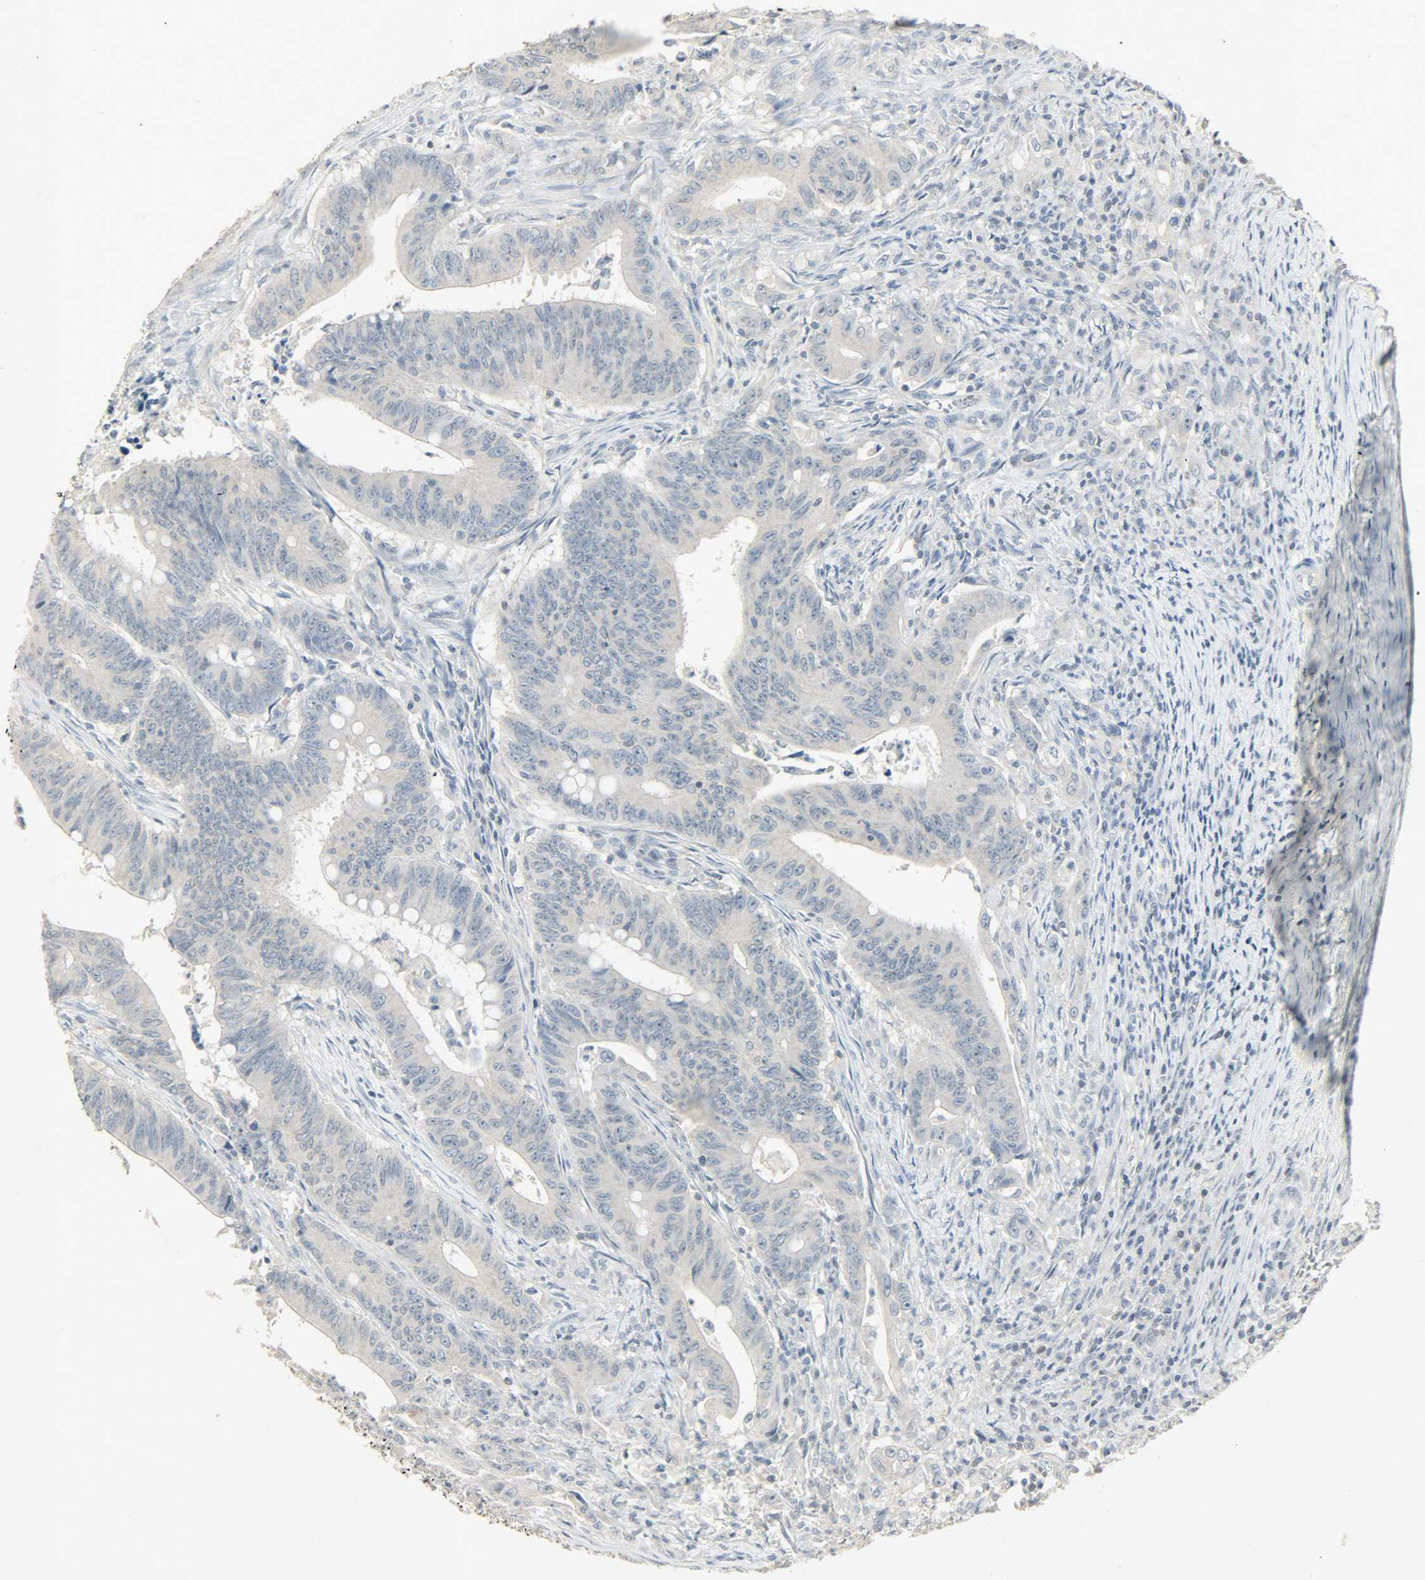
{"staining": {"intensity": "negative", "quantity": "none", "location": "none"}, "tissue": "colorectal cancer", "cell_type": "Tumor cells", "image_type": "cancer", "snomed": [{"axis": "morphology", "description": "Adenocarcinoma, NOS"}, {"axis": "topography", "description": "Colon"}], "caption": "A photomicrograph of colorectal adenocarcinoma stained for a protein shows no brown staining in tumor cells.", "gene": "CAMK4", "patient": {"sex": "male", "age": 45}}